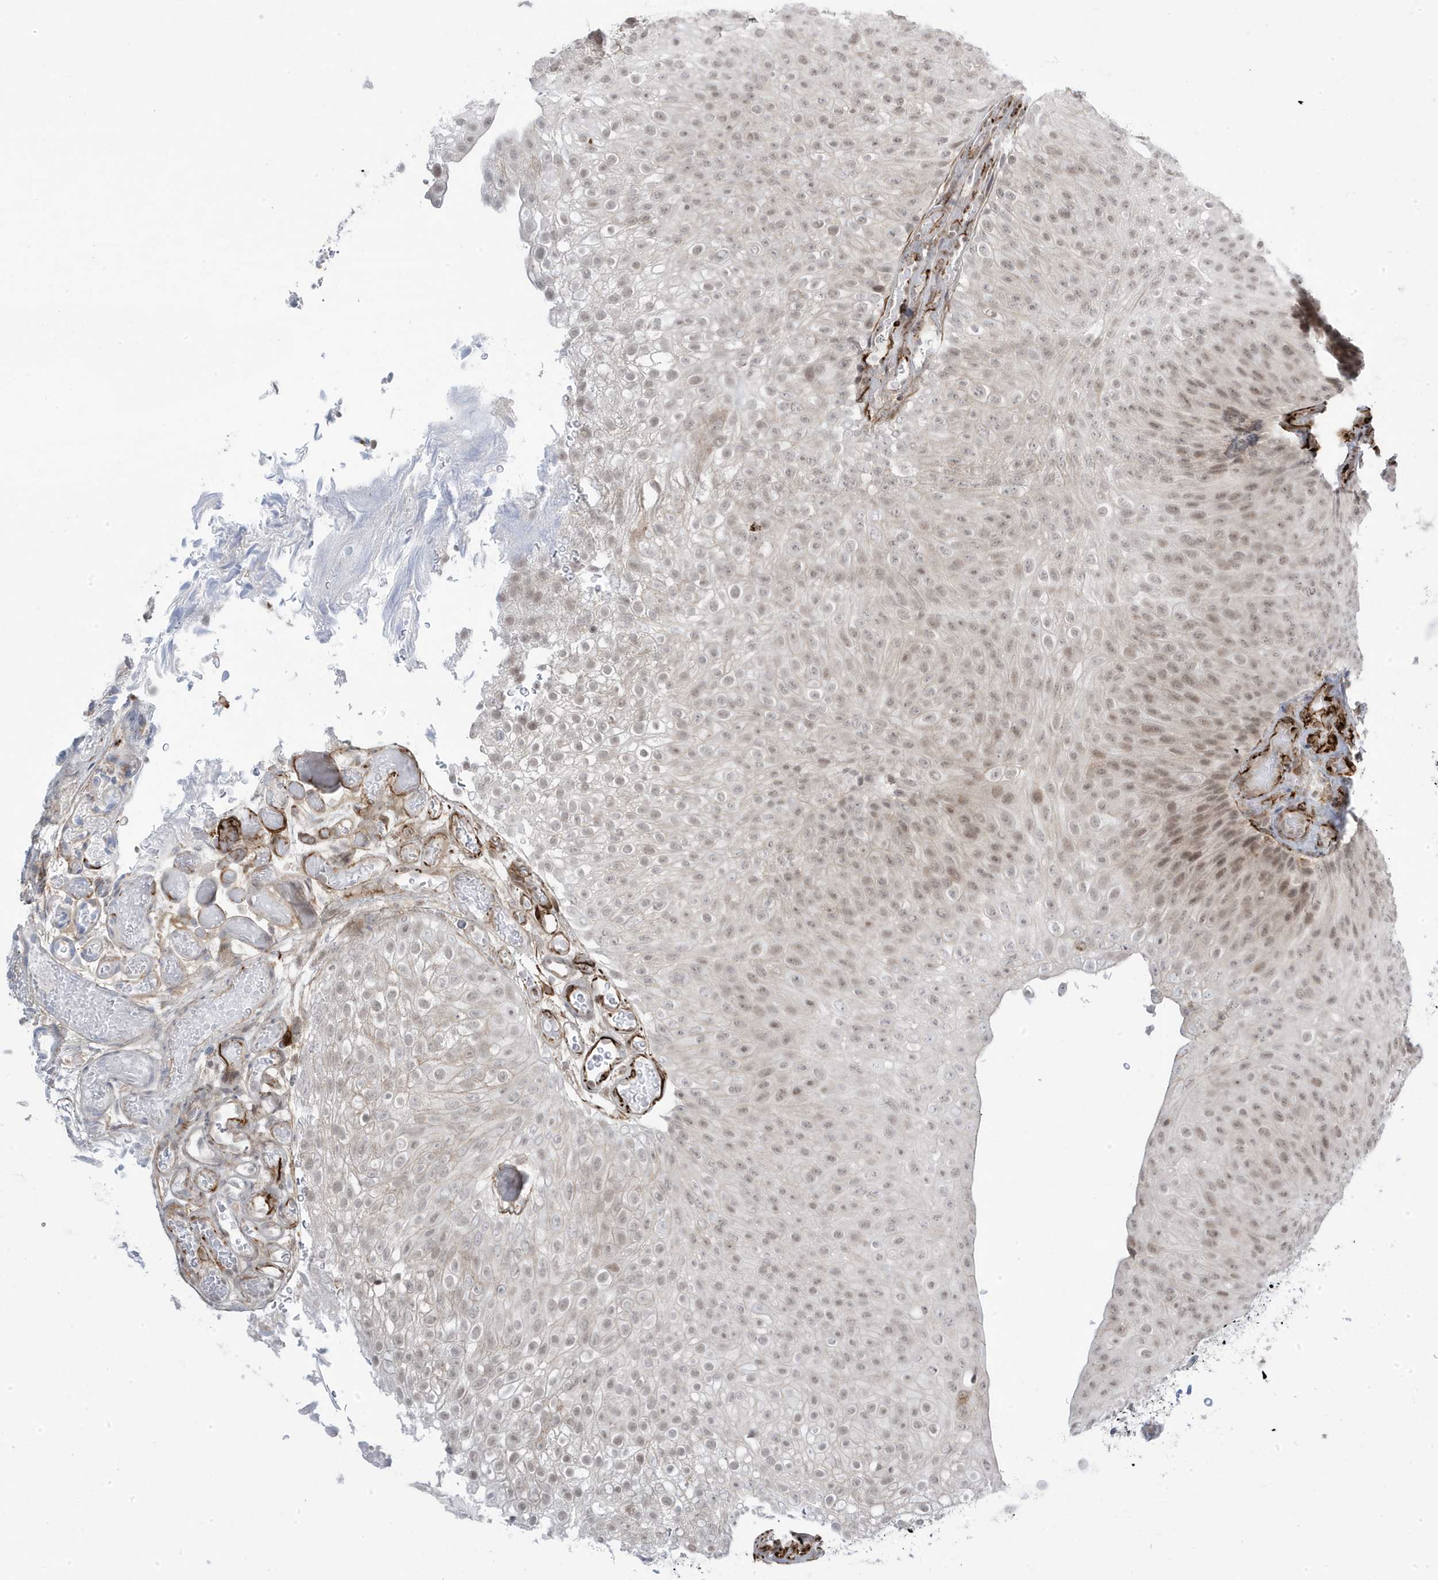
{"staining": {"intensity": "weak", "quantity": ">75%", "location": "nuclear"}, "tissue": "urothelial cancer", "cell_type": "Tumor cells", "image_type": "cancer", "snomed": [{"axis": "morphology", "description": "Urothelial carcinoma, Low grade"}, {"axis": "topography", "description": "Urinary bladder"}], "caption": "Immunohistochemical staining of urothelial cancer displays weak nuclear protein positivity in about >75% of tumor cells. The protein of interest is shown in brown color, while the nuclei are stained blue.", "gene": "ADAMTSL3", "patient": {"sex": "male", "age": 78}}